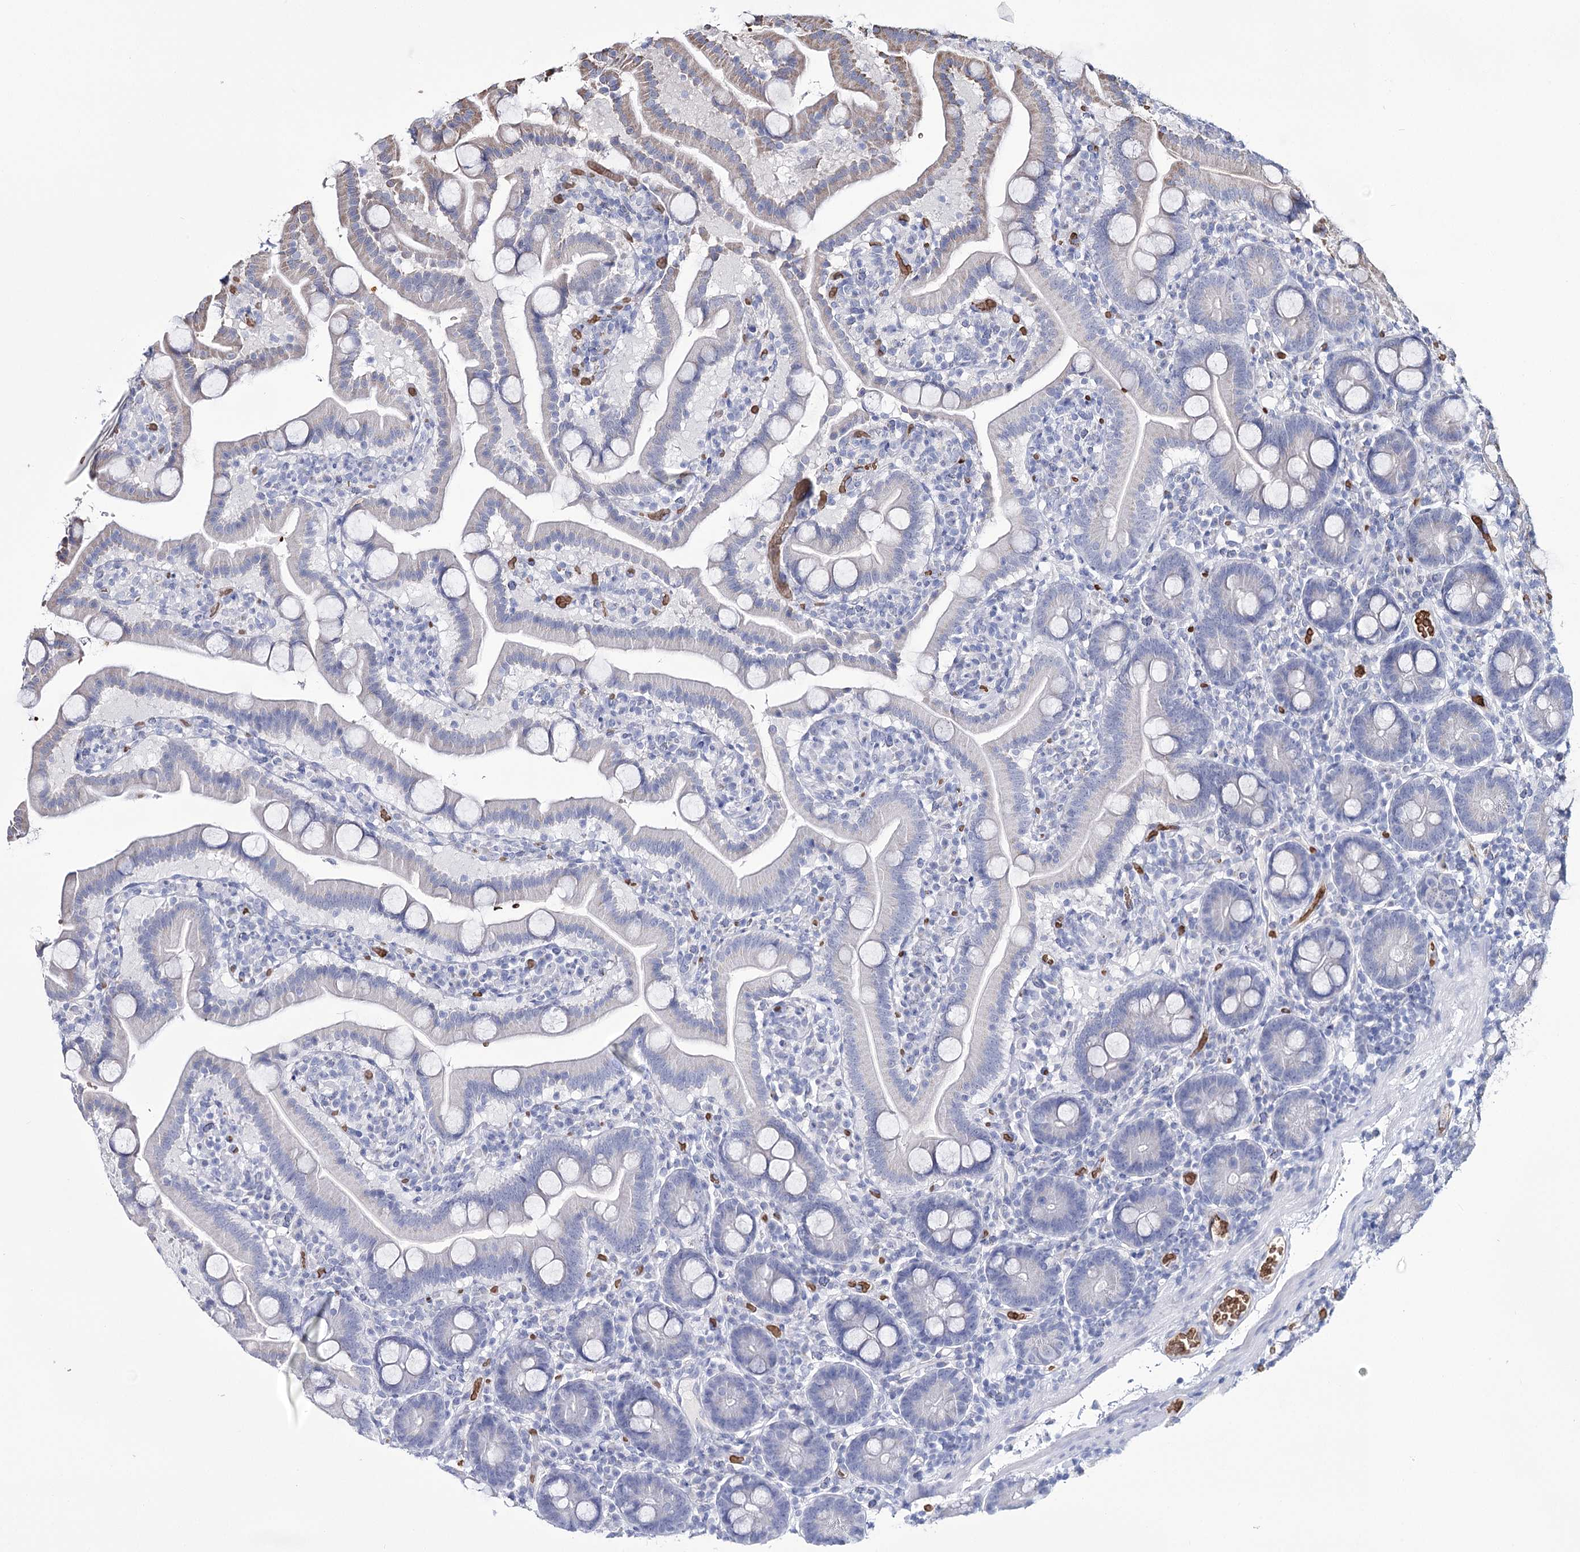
{"staining": {"intensity": "negative", "quantity": "none", "location": "none"}, "tissue": "duodenum", "cell_type": "Glandular cells", "image_type": "normal", "snomed": [{"axis": "morphology", "description": "Normal tissue, NOS"}, {"axis": "topography", "description": "Duodenum"}], "caption": "Protein analysis of benign duodenum demonstrates no significant expression in glandular cells. (Stains: DAB immunohistochemistry with hematoxylin counter stain, Microscopy: brightfield microscopy at high magnification).", "gene": "GBF1", "patient": {"sex": "male", "age": 55}}